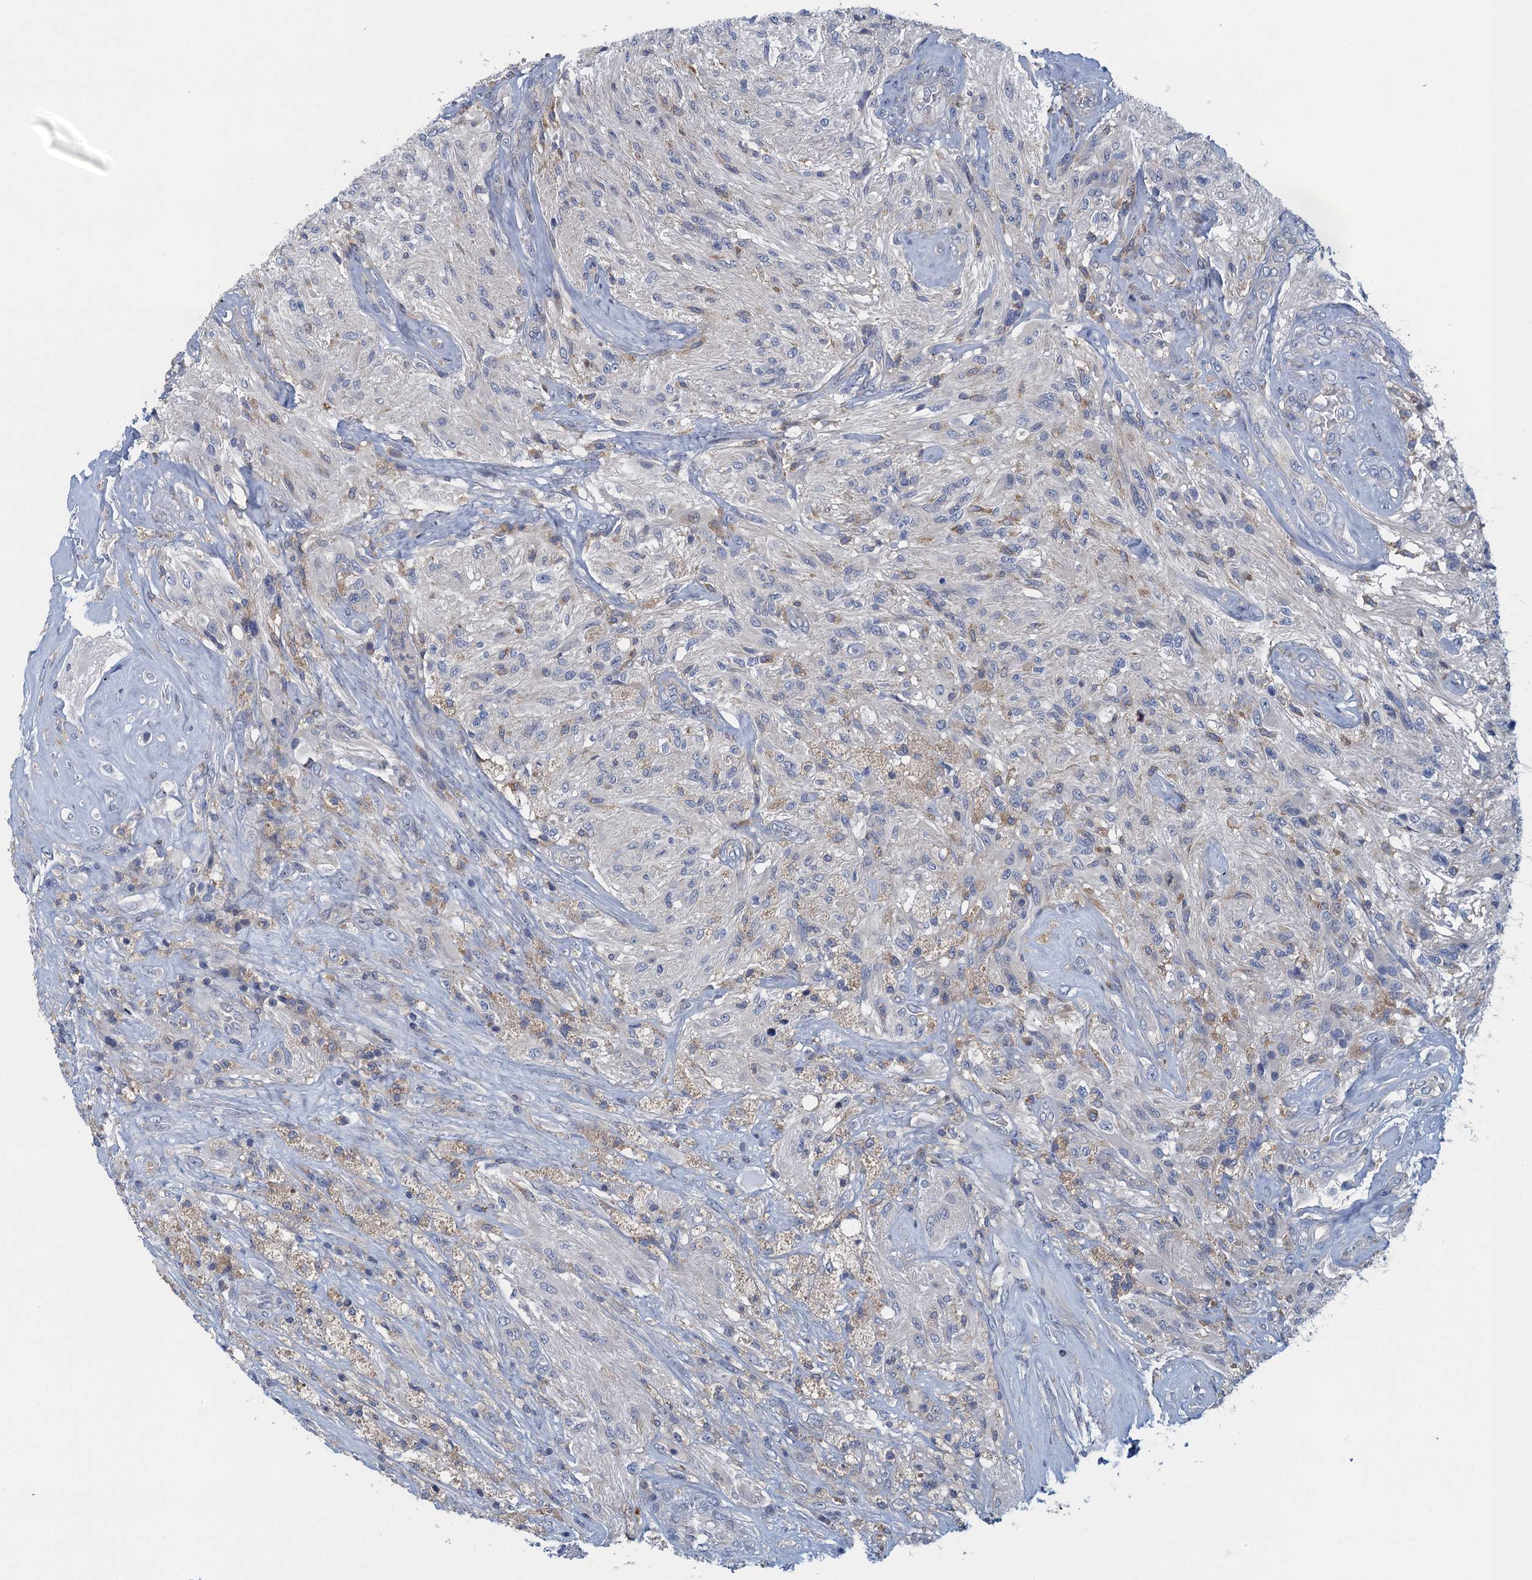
{"staining": {"intensity": "weak", "quantity": "<25%", "location": "cytoplasmic/membranous"}, "tissue": "glioma", "cell_type": "Tumor cells", "image_type": "cancer", "snomed": [{"axis": "morphology", "description": "Glioma, malignant, High grade"}, {"axis": "topography", "description": "Brain"}], "caption": "Immunohistochemical staining of human malignant glioma (high-grade) demonstrates no significant positivity in tumor cells.", "gene": "NCKAP1L", "patient": {"sex": "male", "age": 56}}